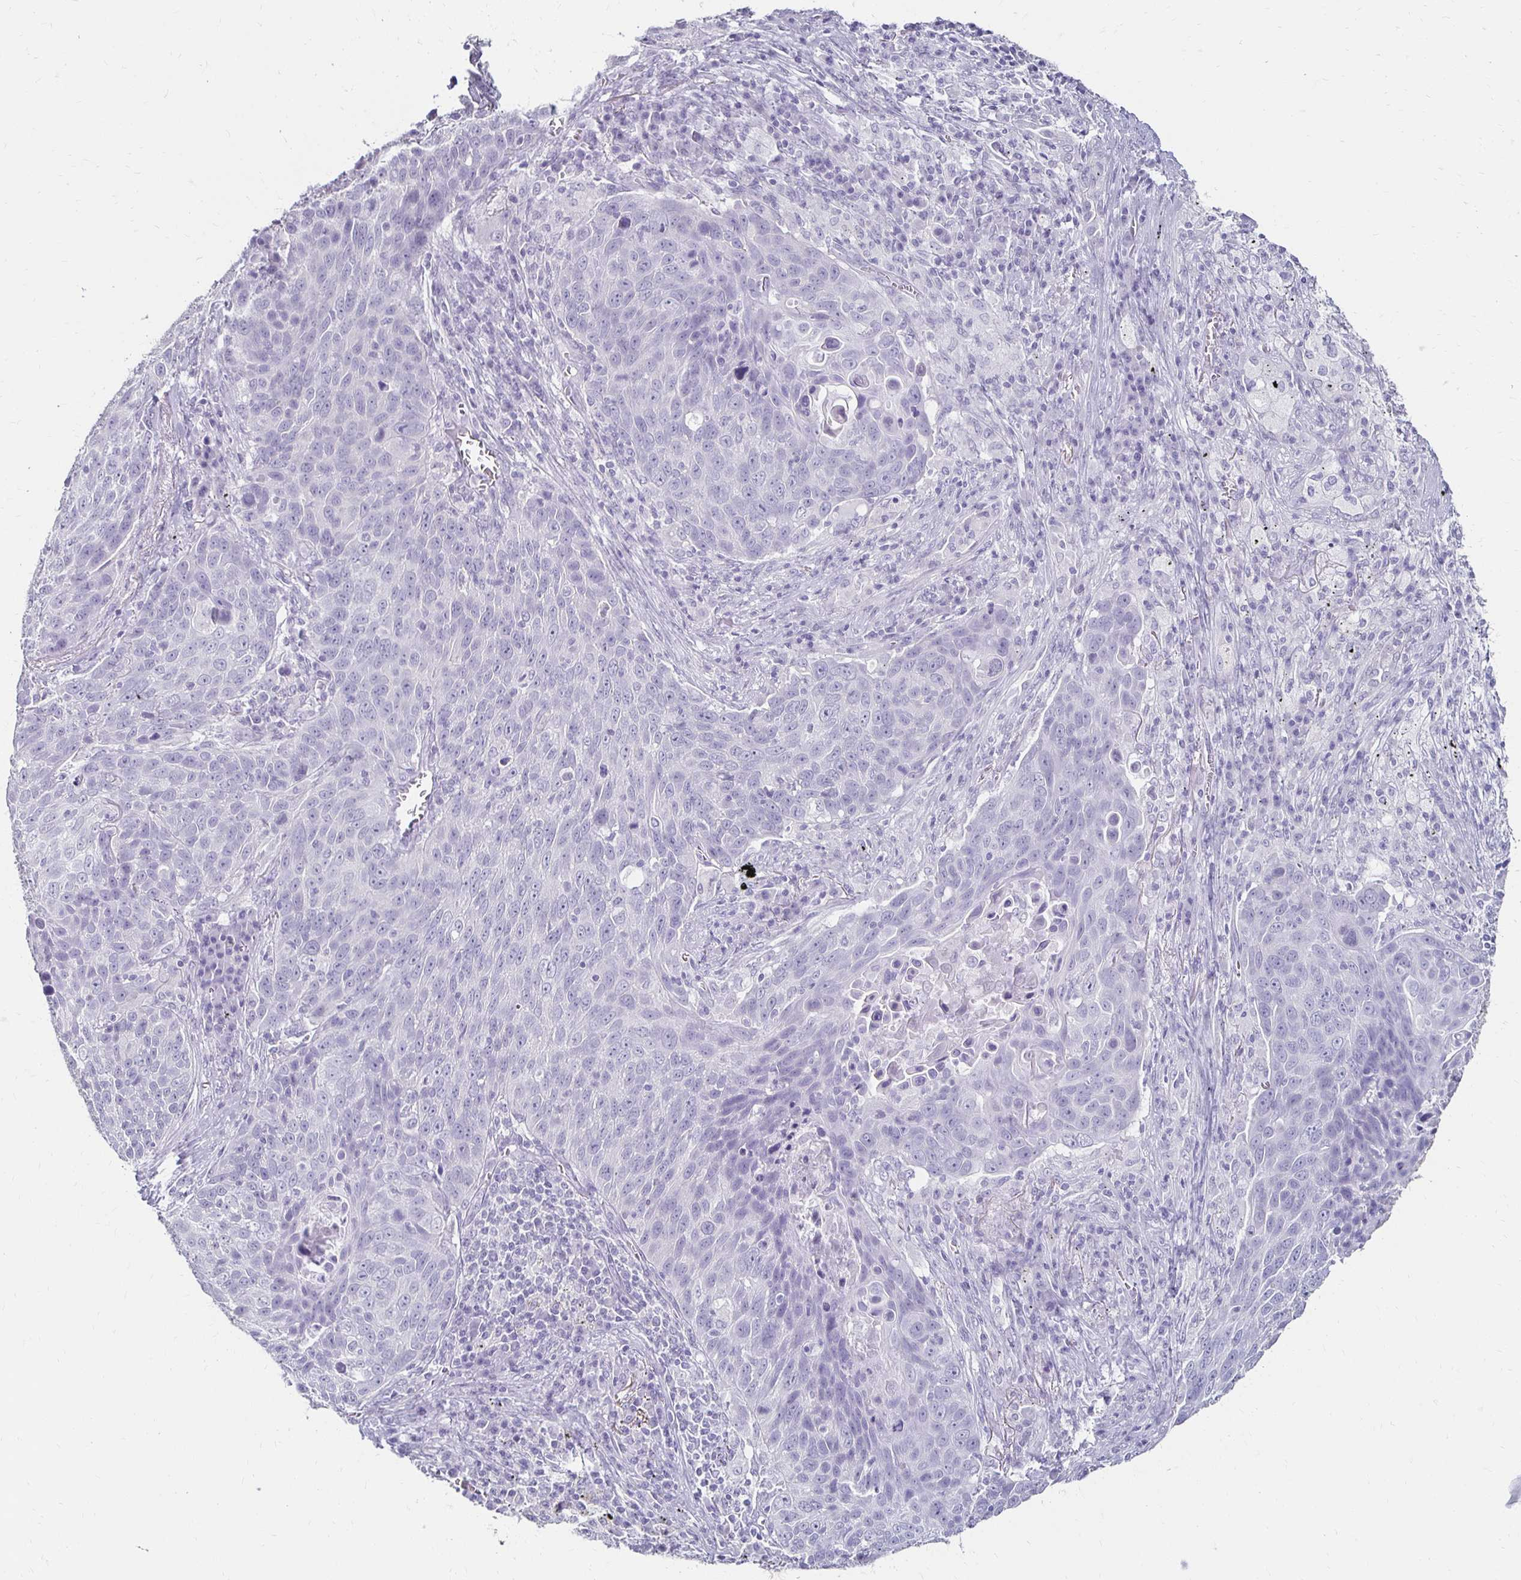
{"staining": {"intensity": "negative", "quantity": "none", "location": "none"}, "tissue": "lung cancer", "cell_type": "Tumor cells", "image_type": "cancer", "snomed": [{"axis": "morphology", "description": "Squamous cell carcinoma, NOS"}, {"axis": "topography", "description": "Lung"}], "caption": "The histopathology image exhibits no significant staining in tumor cells of lung cancer.", "gene": "TOMM34", "patient": {"sex": "male", "age": 78}}